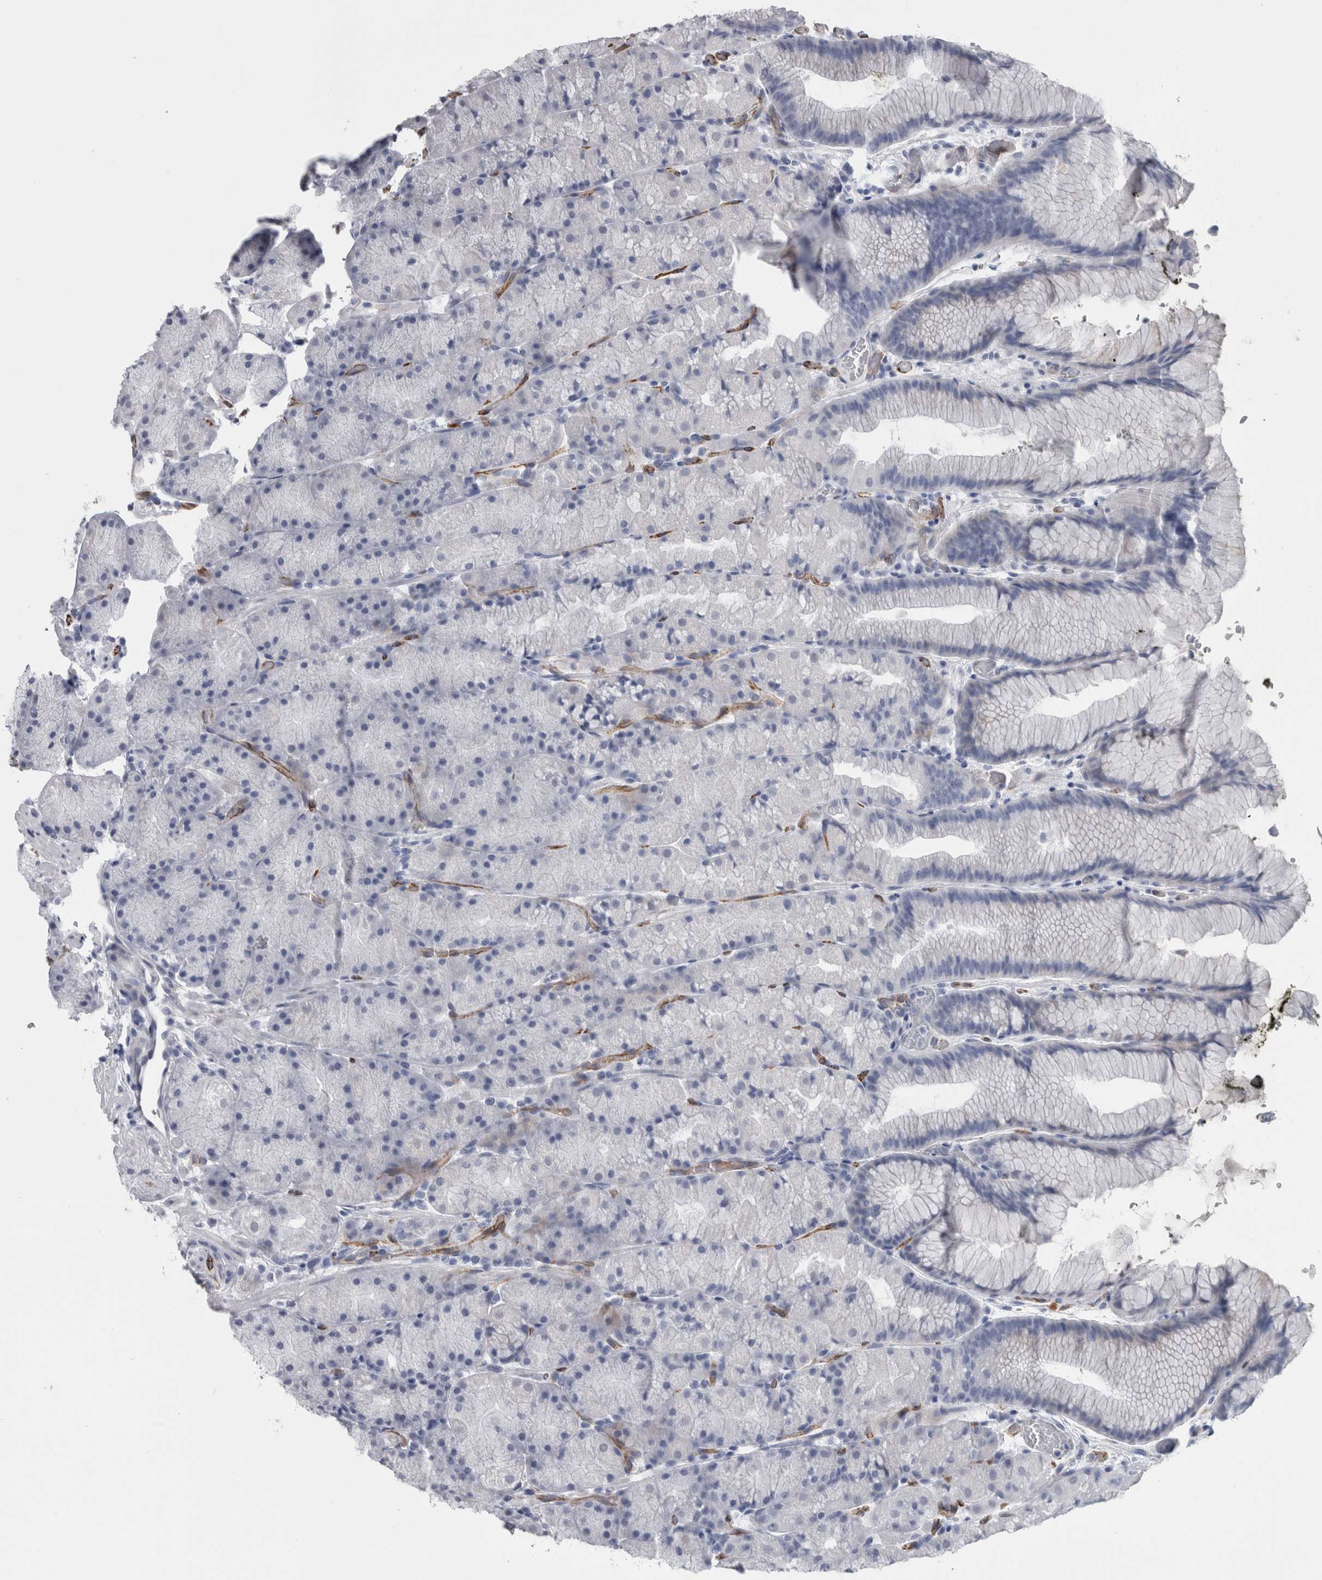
{"staining": {"intensity": "moderate", "quantity": "<25%", "location": "cytoplasmic/membranous"}, "tissue": "stomach", "cell_type": "Glandular cells", "image_type": "normal", "snomed": [{"axis": "morphology", "description": "Normal tissue, NOS"}, {"axis": "topography", "description": "Stomach, upper"}, {"axis": "topography", "description": "Stomach"}], "caption": "DAB (3,3'-diaminobenzidine) immunohistochemical staining of benign human stomach exhibits moderate cytoplasmic/membranous protein expression in about <25% of glandular cells.", "gene": "VWDE", "patient": {"sex": "male", "age": 48}}